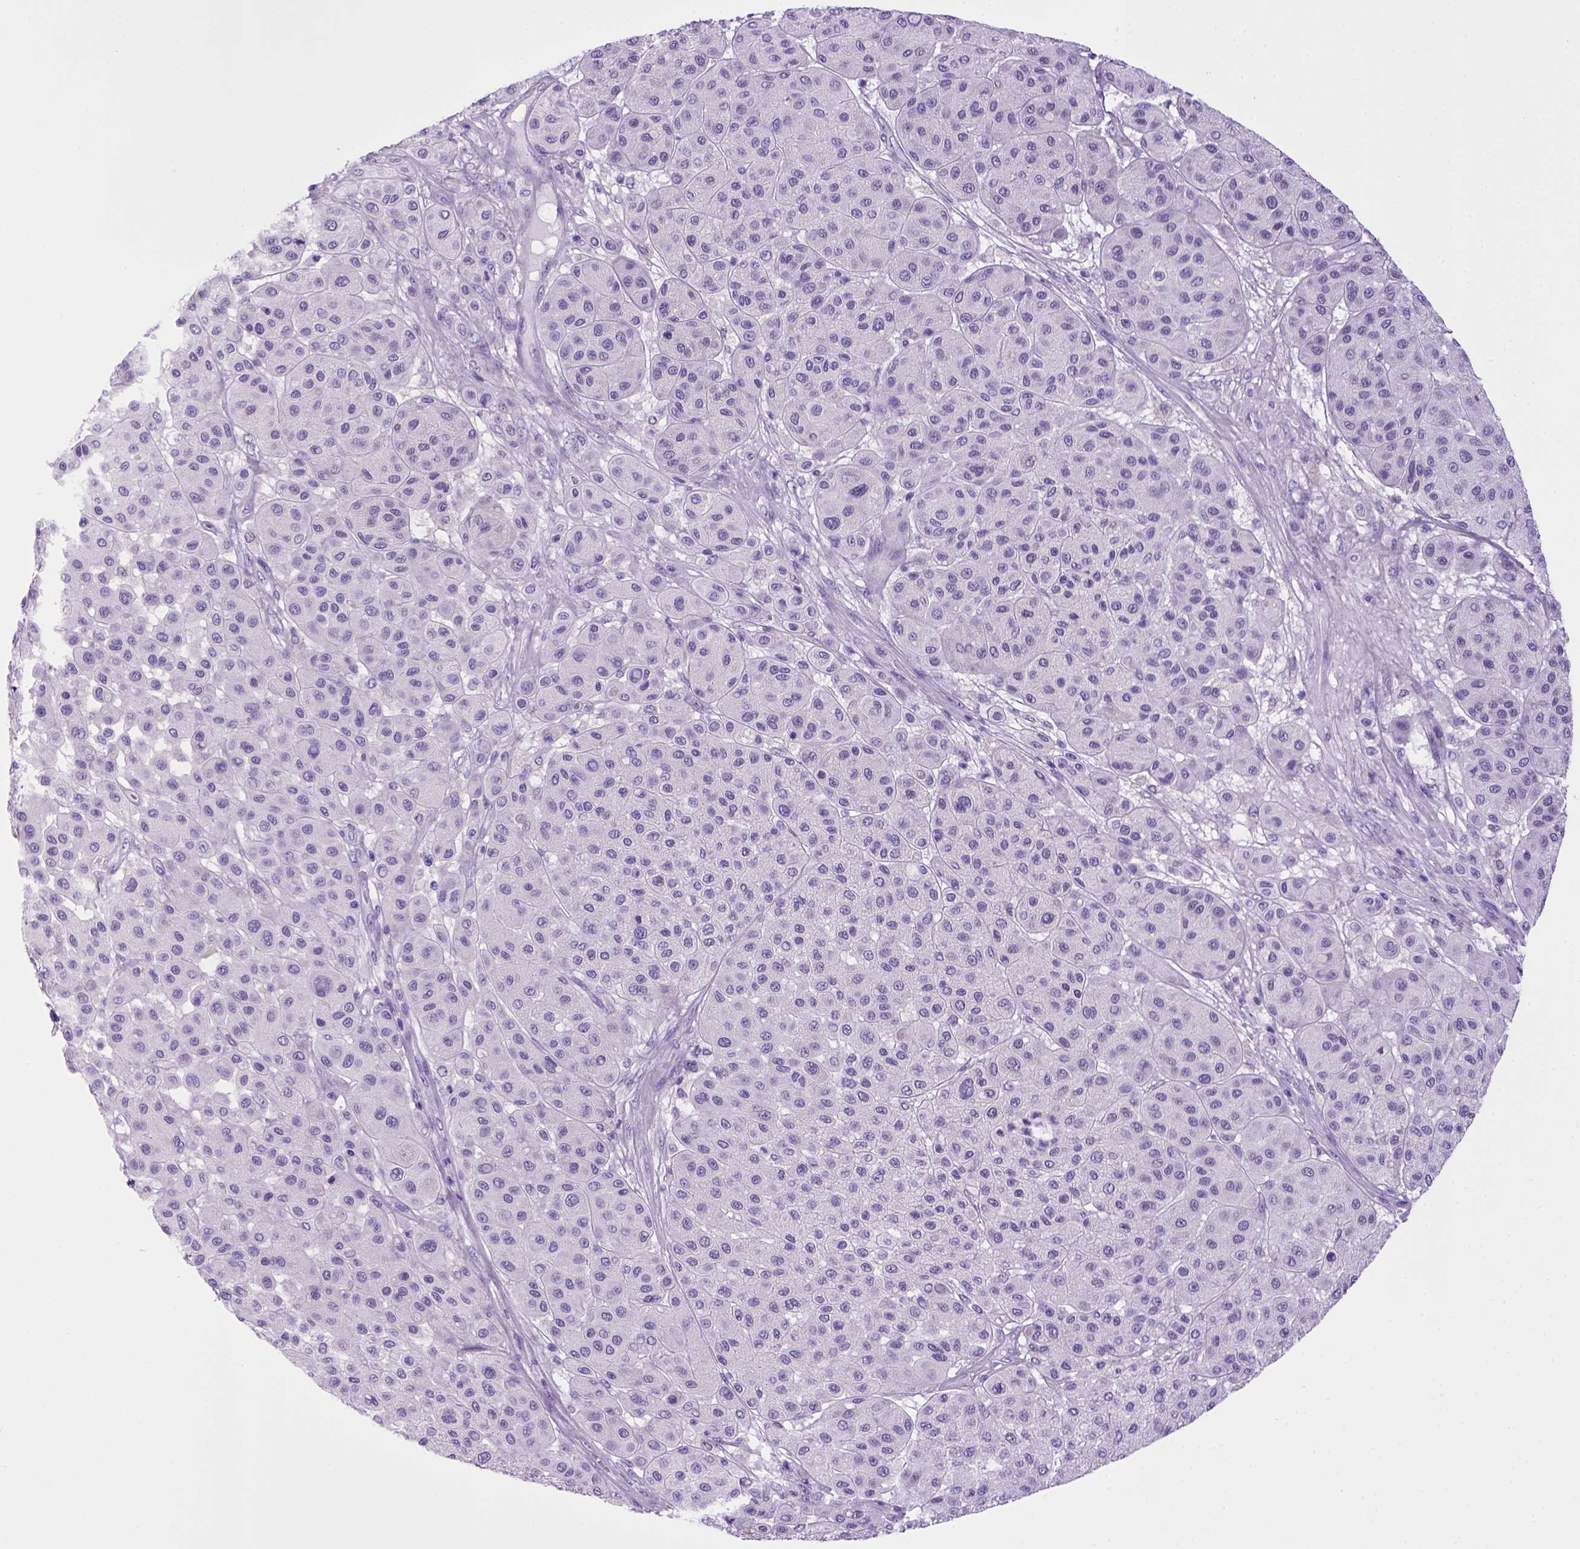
{"staining": {"intensity": "negative", "quantity": "none", "location": "none"}, "tissue": "melanoma", "cell_type": "Tumor cells", "image_type": "cancer", "snomed": [{"axis": "morphology", "description": "Malignant melanoma, Metastatic site"}, {"axis": "topography", "description": "Smooth muscle"}], "caption": "High magnification brightfield microscopy of melanoma stained with DAB (3,3'-diaminobenzidine) (brown) and counterstained with hematoxylin (blue): tumor cells show no significant expression.", "gene": "SGCG", "patient": {"sex": "male", "age": 41}}